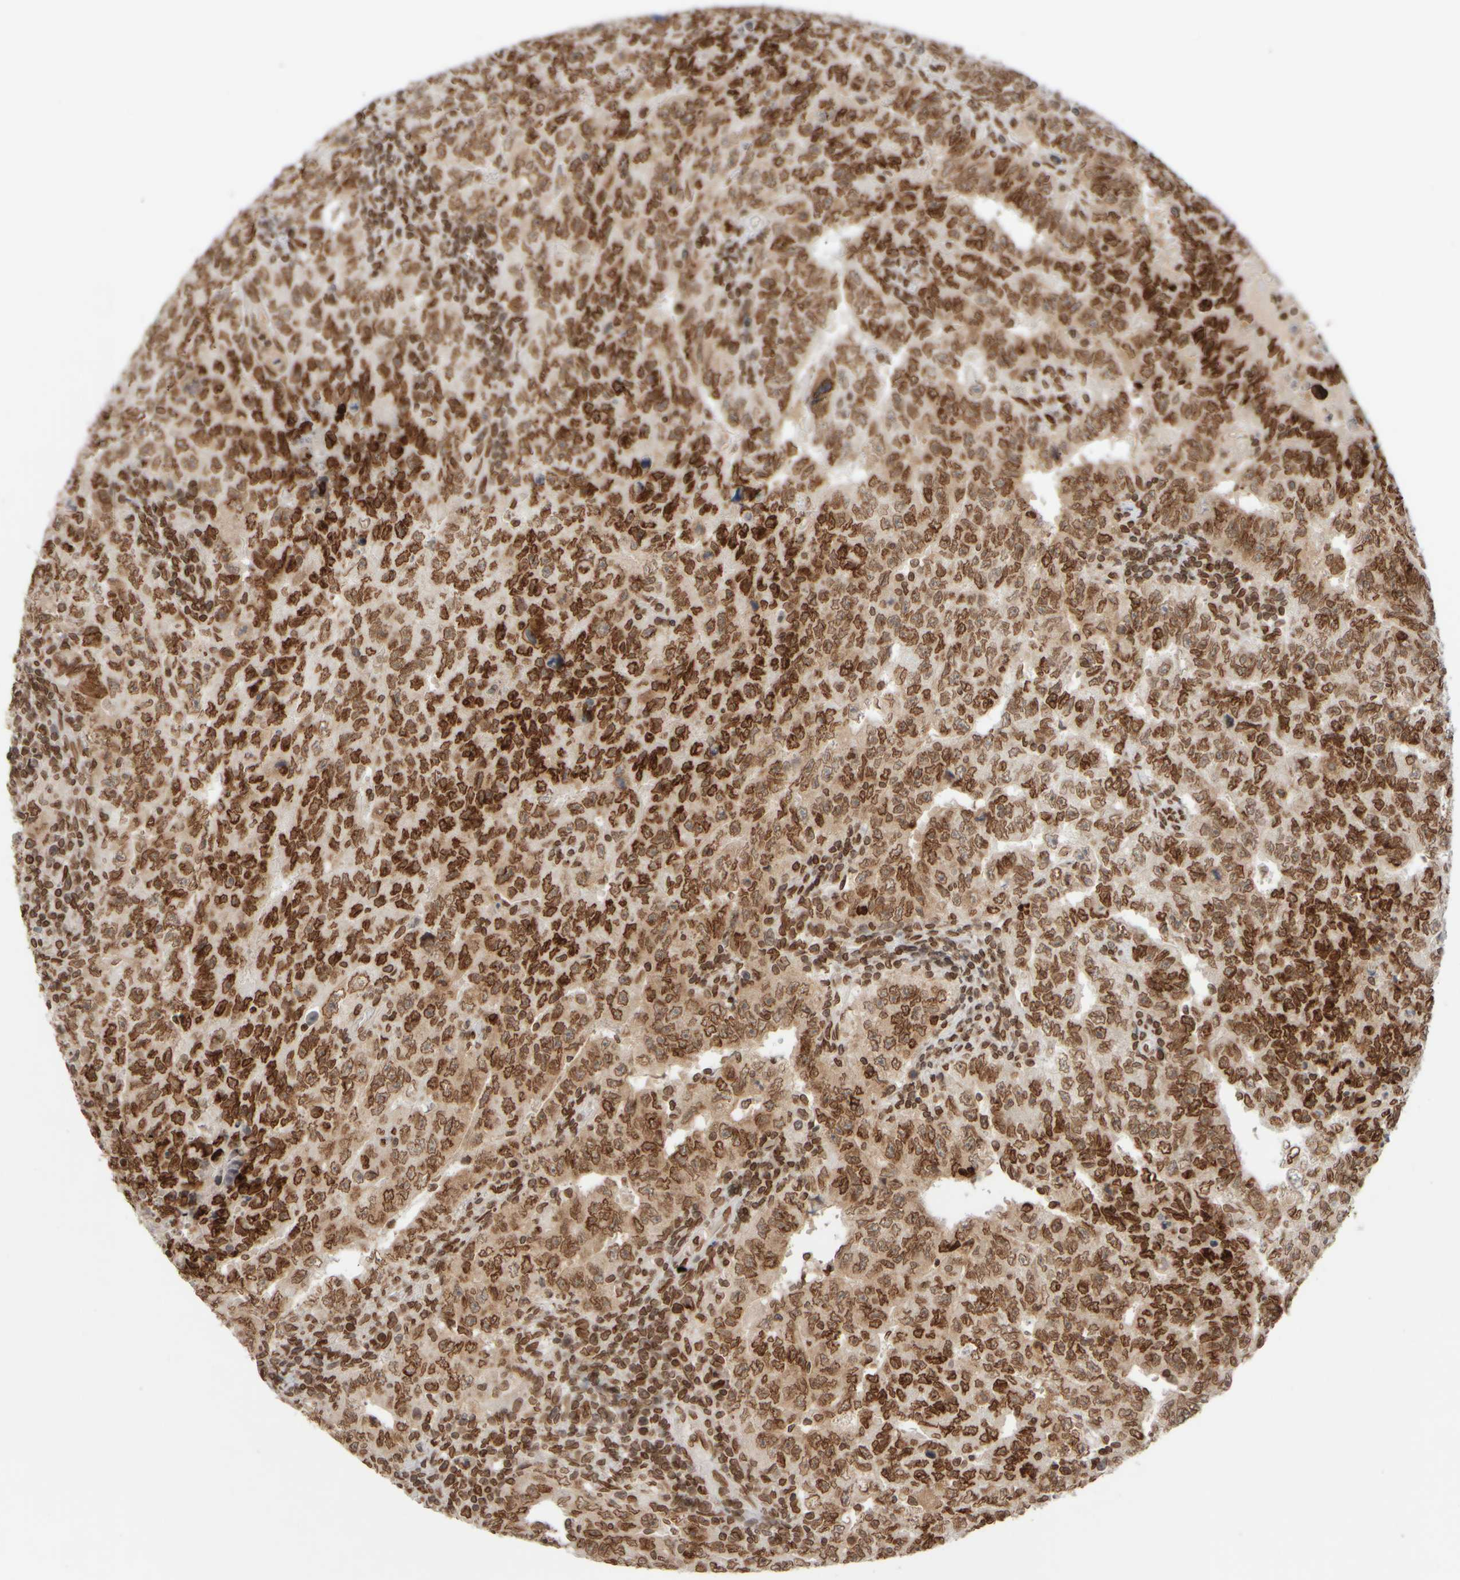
{"staining": {"intensity": "strong", "quantity": ">75%", "location": "cytoplasmic/membranous,nuclear"}, "tissue": "testis cancer", "cell_type": "Tumor cells", "image_type": "cancer", "snomed": [{"axis": "morphology", "description": "Carcinoma, Embryonal, NOS"}, {"axis": "topography", "description": "Testis"}], "caption": "Tumor cells show high levels of strong cytoplasmic/membranous and nuclear staining in about >75% of cells in embryonal carcinoma (testis).", "gene": "ZC3HC1", "patient": {"sex": "male", "age": 26}}